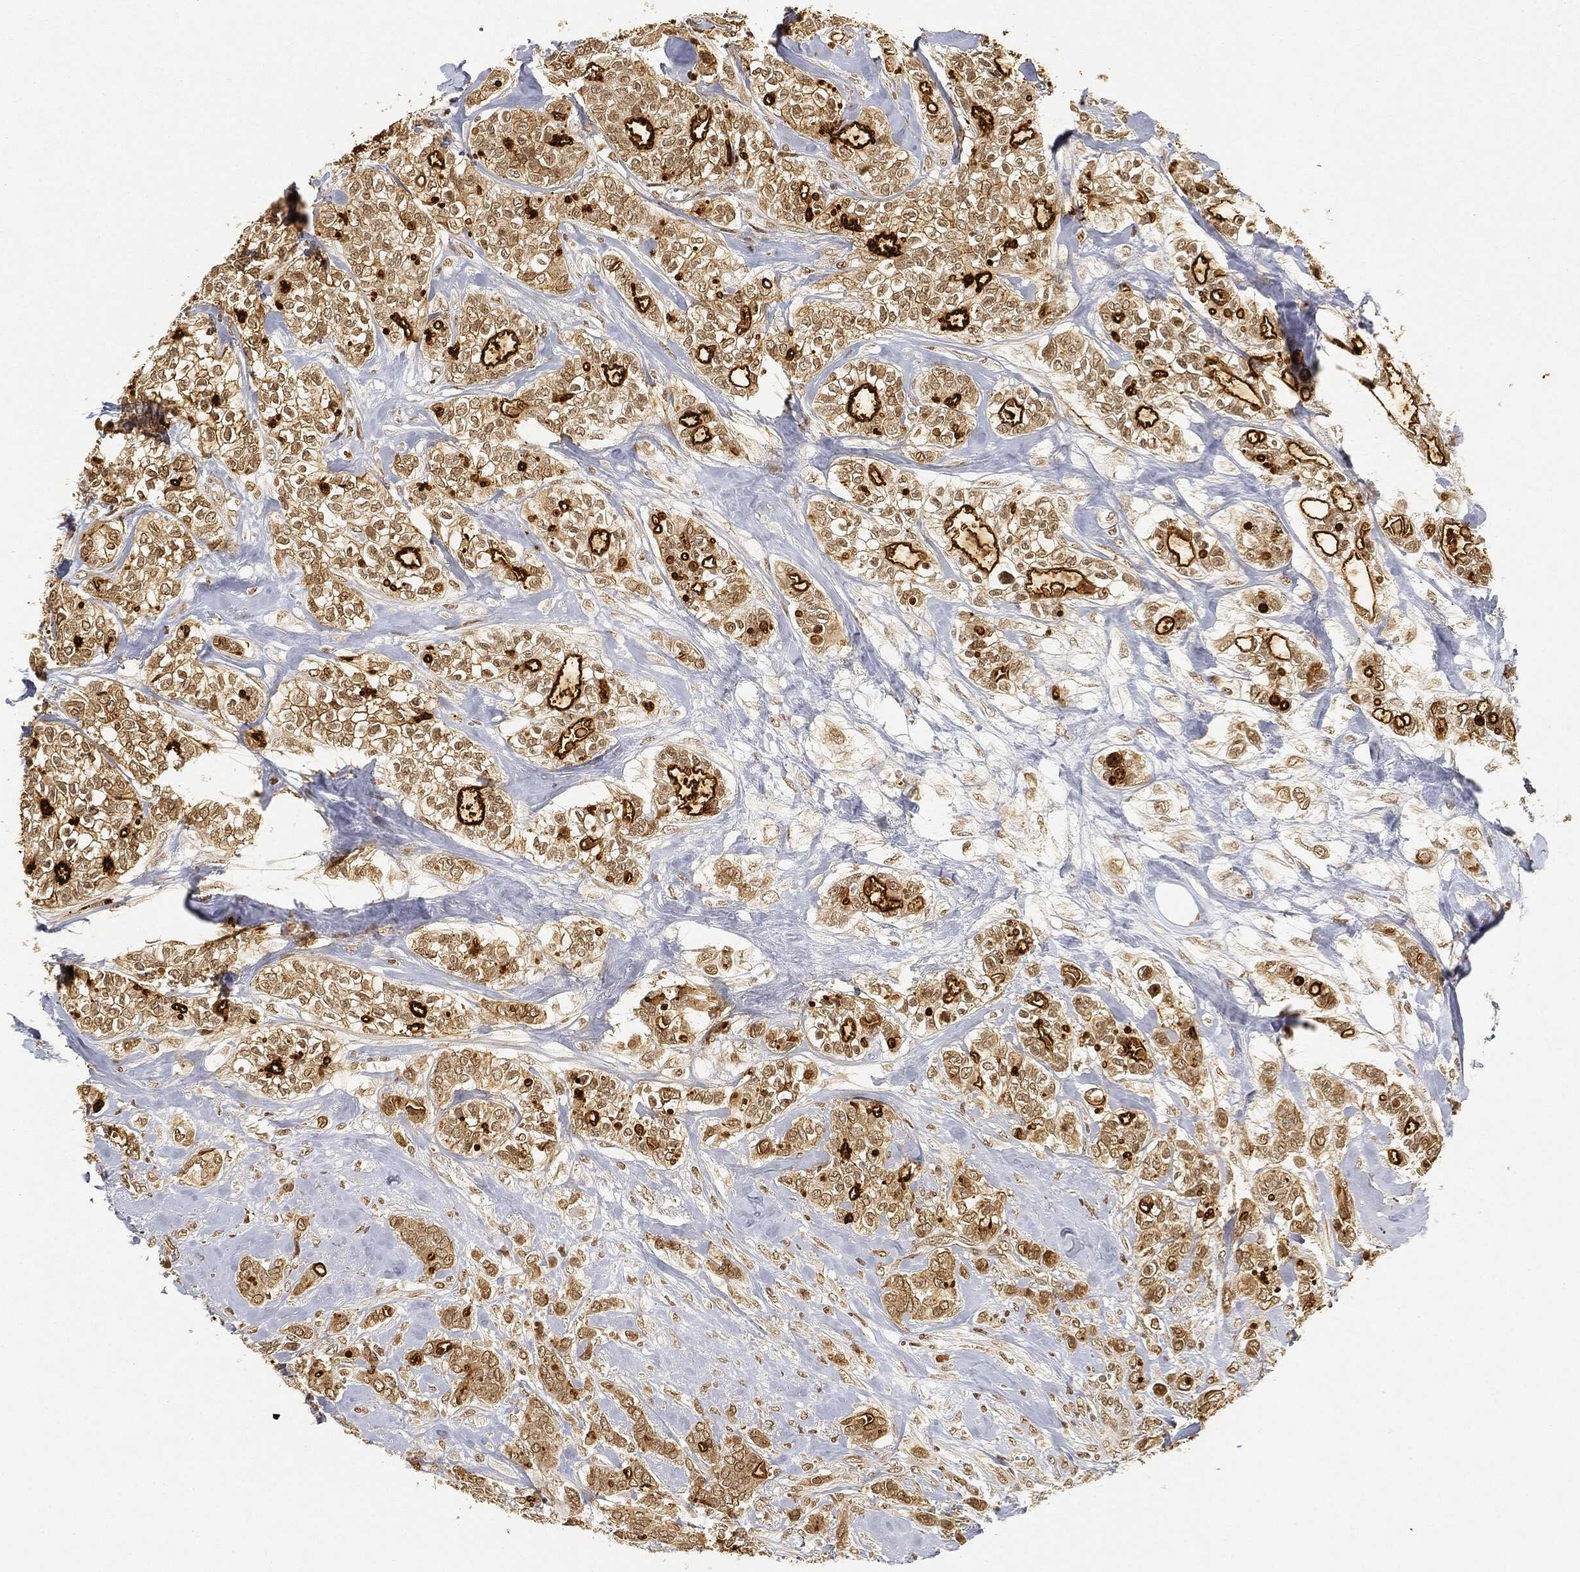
{"staining": {"intensity": "weak", "quantity": "25%-75%", "location": "cytoplasmic/membranous,nuclear"}, "tissue": "breast cancer", "cell_type": "Tumor cells", "image_type": "cancer", "snomed": [{"axis": "morphology", "description": "Duct carcinoma"}, {"axis": "topography", "description": "Breast"}], "caption": "A brown stain highlights weak cytoplasmic/membranous and nuclear expression of a protein in breast cancer tumor cells.", "gene": "CIB1", "patient": {"sex": "female", "age": 71}}